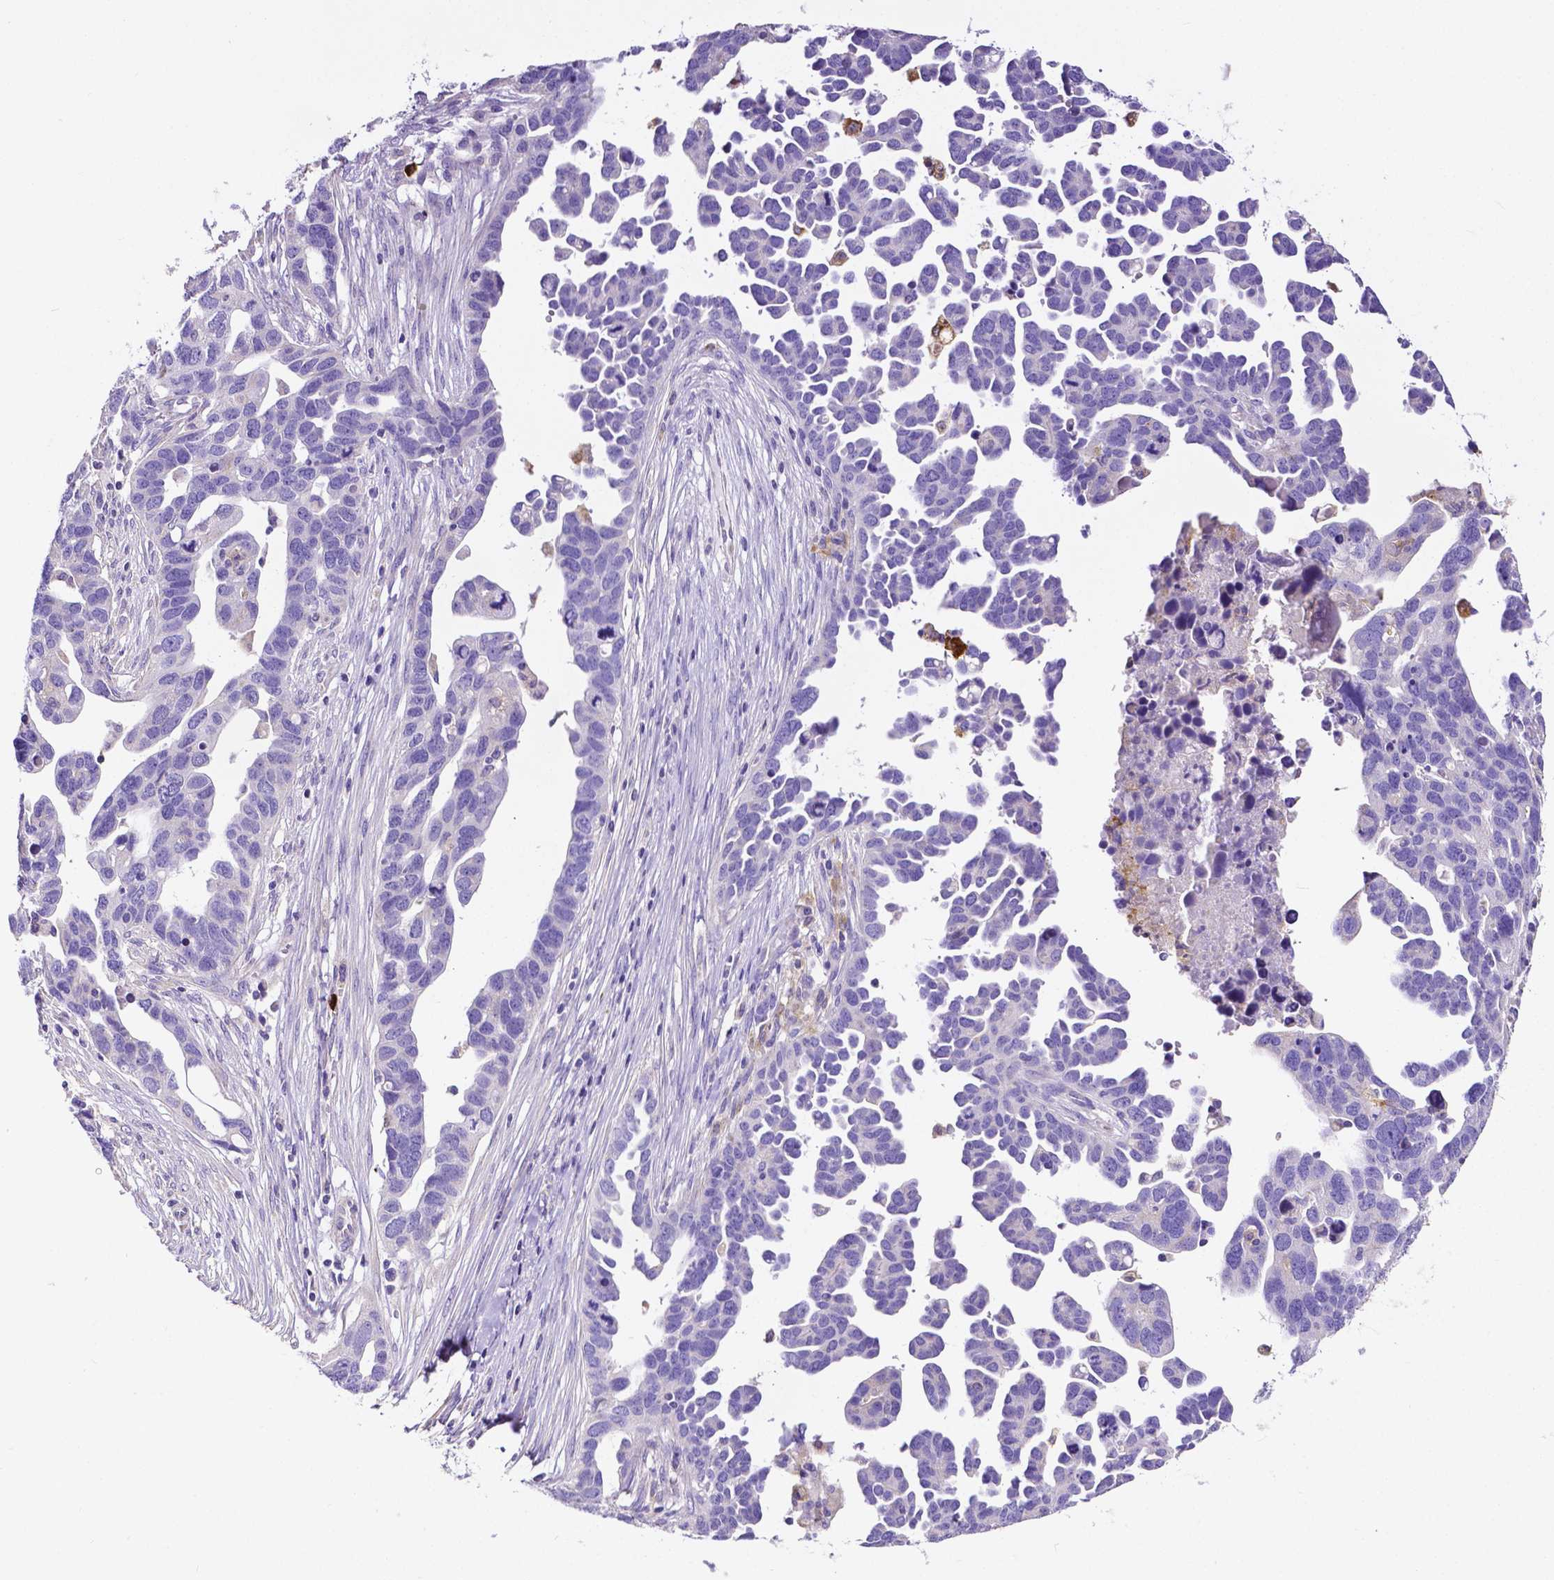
{"staining": {"intensity": "negative", "quantity": "none", "location": "none"}, "tissue": "ovarian cancer", "cell_type": "Tumor cells", "image_type": "cancer", "snomed": [{"axis": "morphology", "description": "Cystadenocarcinoma, serous, NOS"}, {"axis": "topography", "description": "Ovary"}], "caption": "An immunohistochemistry photomicrograph of ovarian cancer is shown. There is no staining in tumor cells of ovarian cancer.", "gene": "MMP9", "patient": {"sex": "female", "age": 54}}